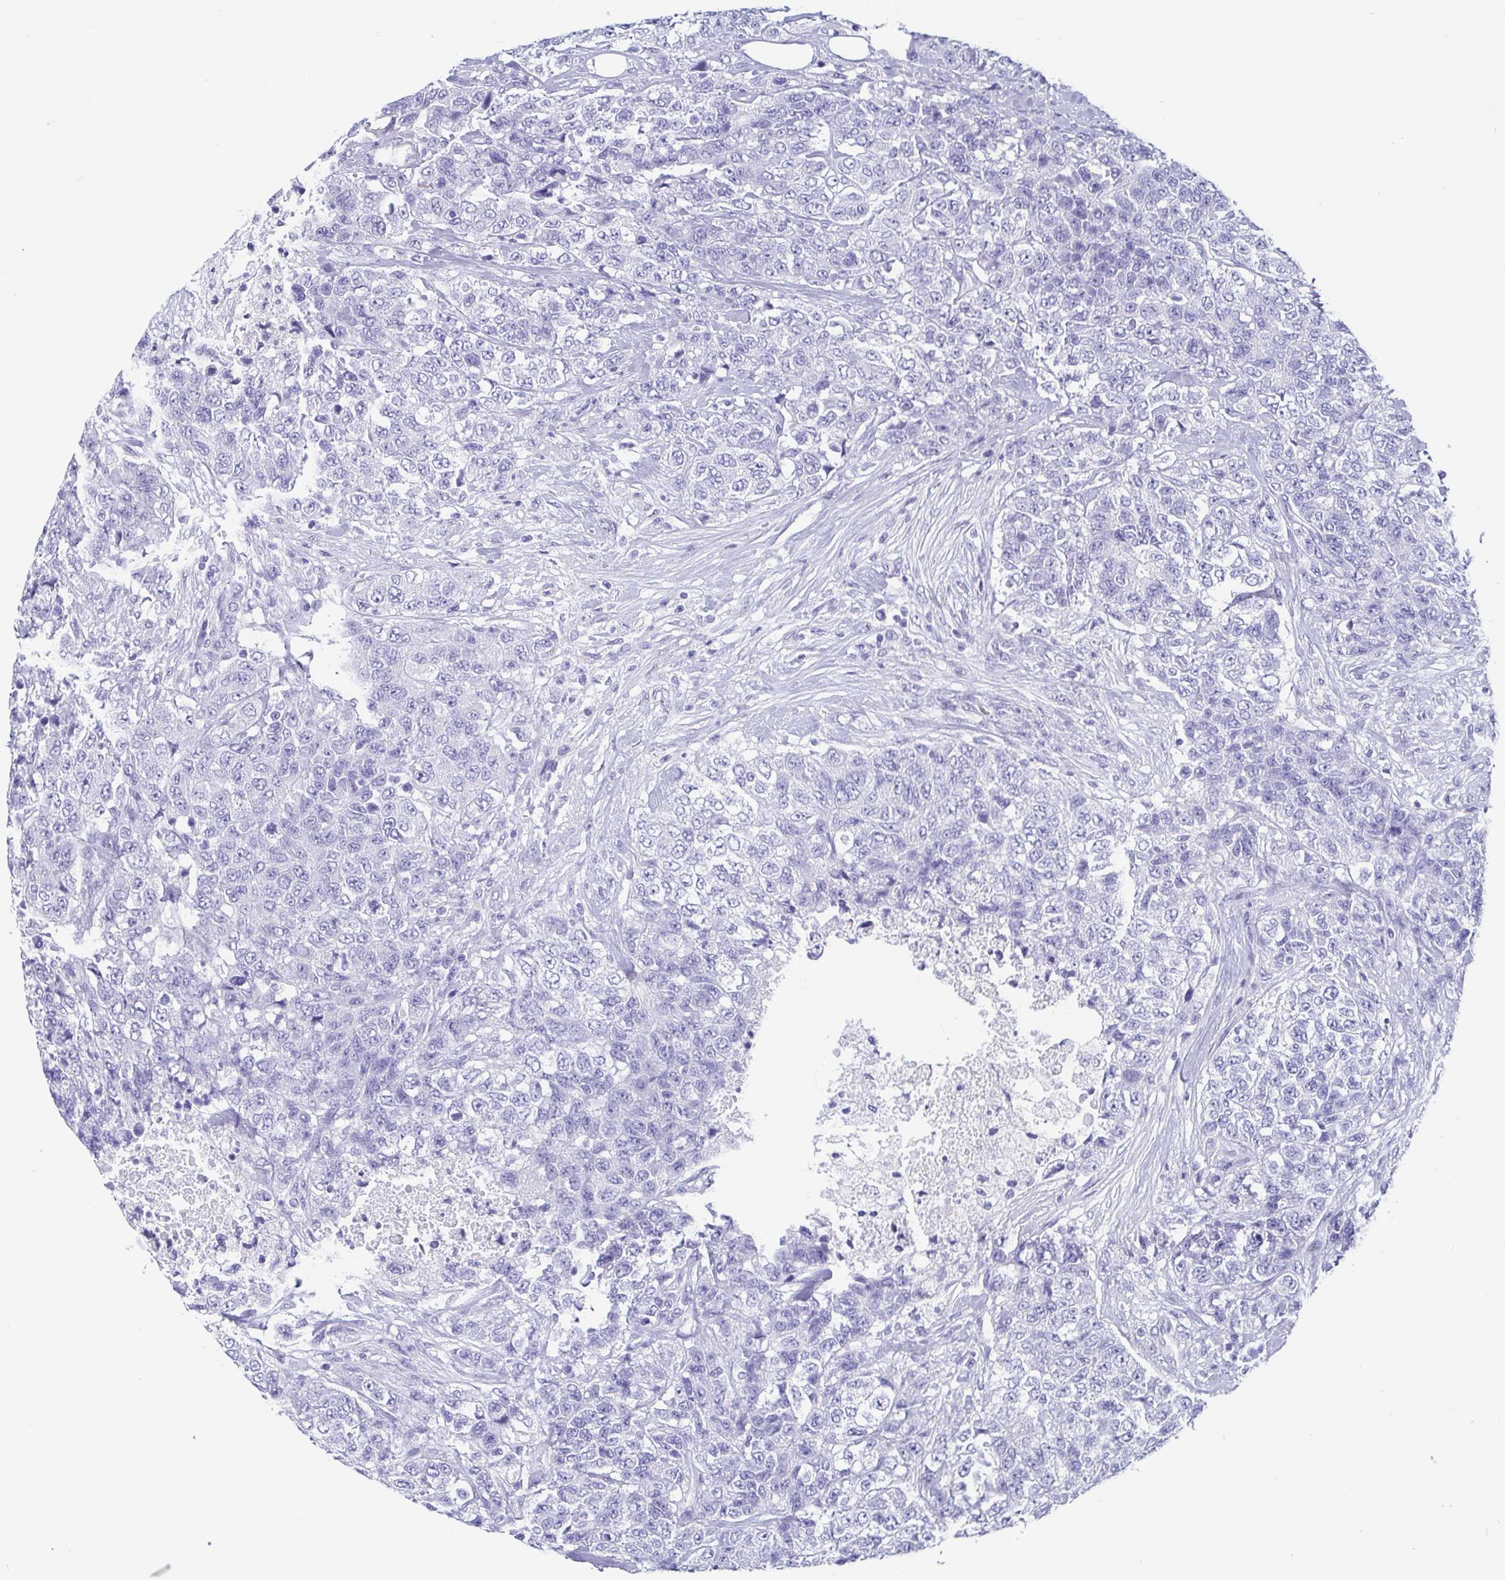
{"staining": {"intensity": "negative", "quantity": "none", "location": "none"}, "tissue": "urothelial cancer", "cell_type": "Tumor cells", "image_type": "cancer", "snomed": [{"axis": "morphology", "description": "Urothelial carcinoma, High grade"}, {"axis": "topography", "description": "Urinary bladder"}], "caption": "This is a histopathology image of immunohistochemistry (IHC) staining of urothelial carcinoma (high-grade), which shows no positivity in tumor cells.", "gene": "SCGN", "patient": {"sex": "female", "age": 78}}